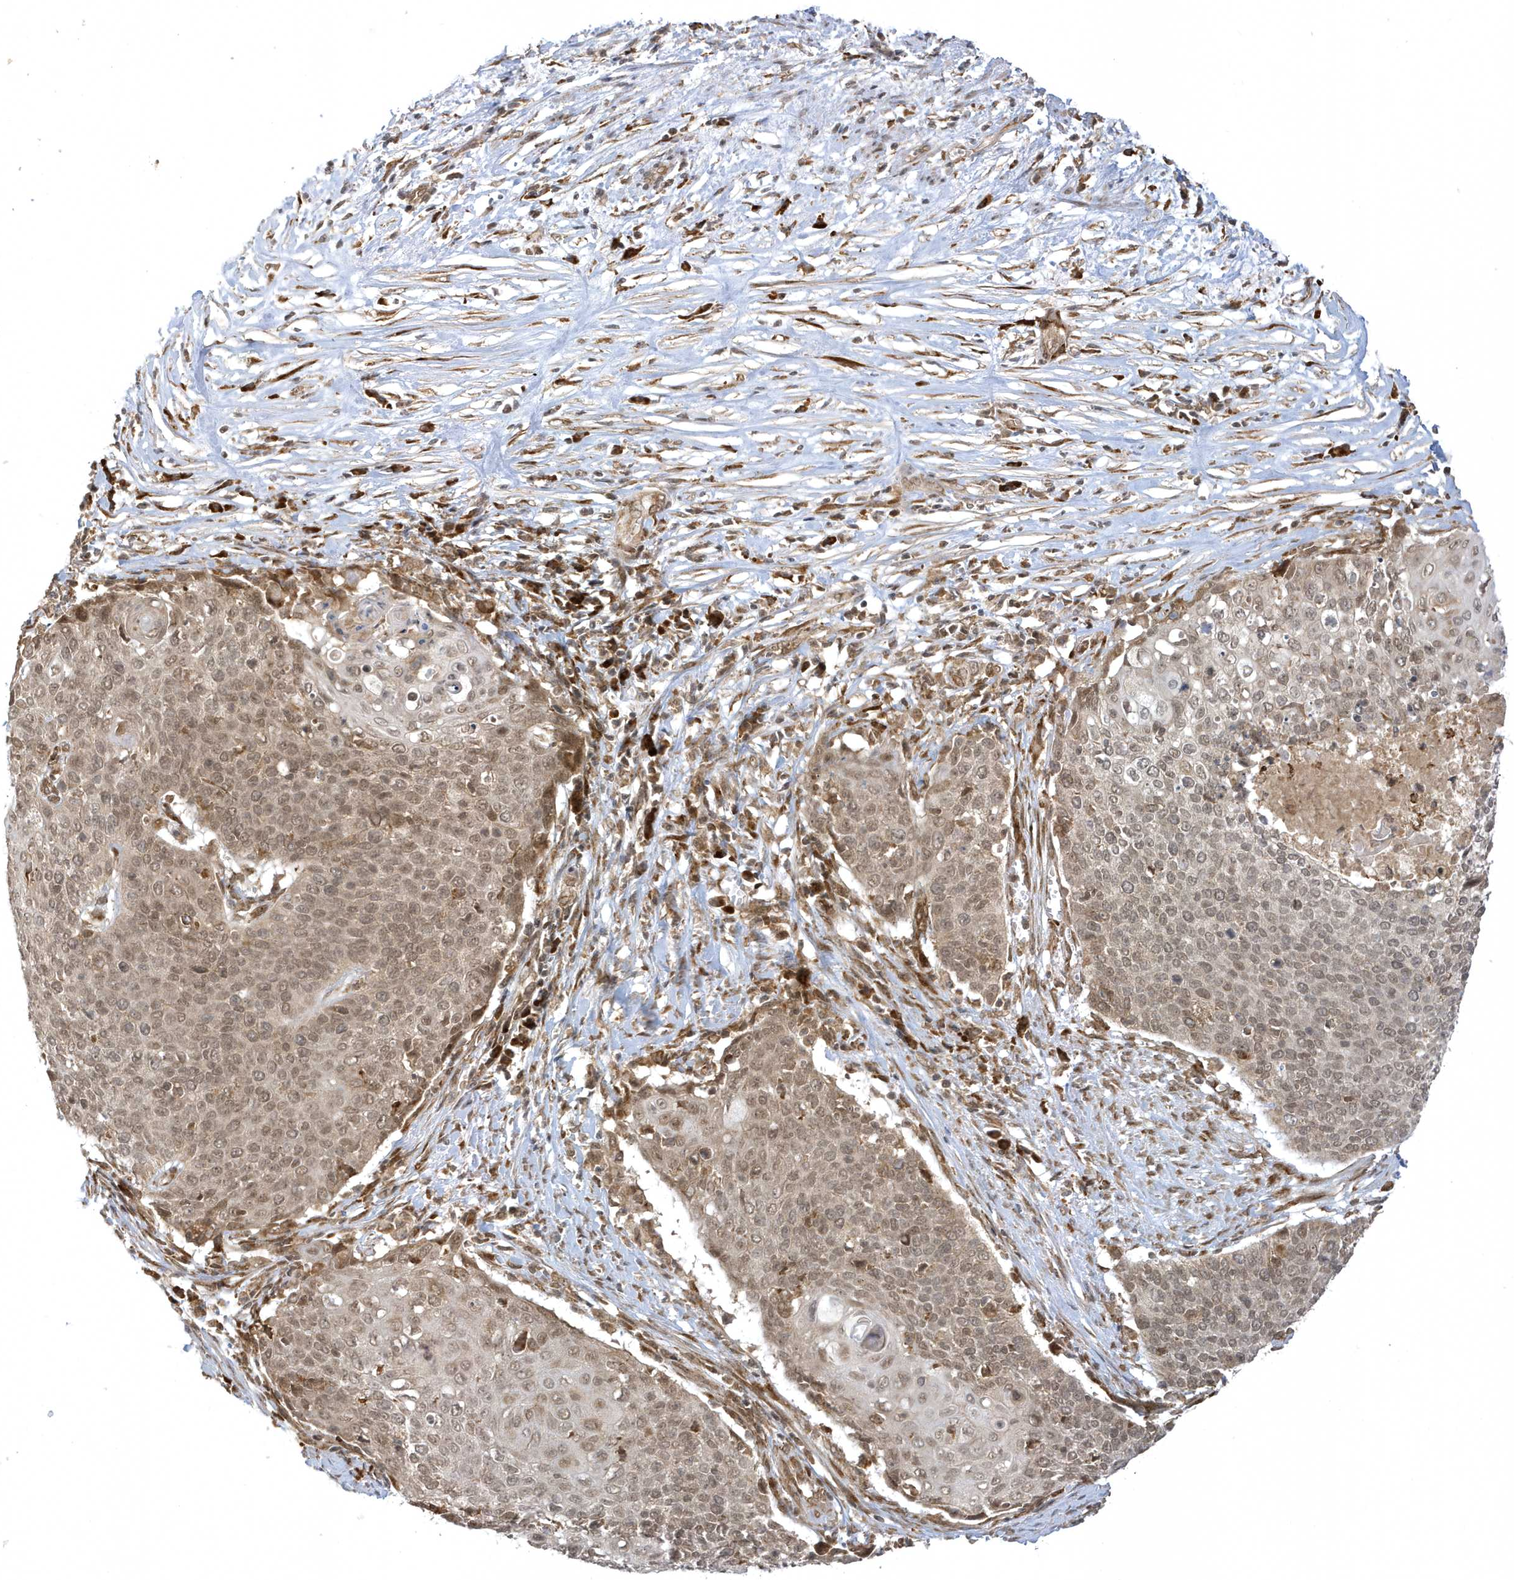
{"staining": {"intensity": "moderate", "quantity": ">75%", "location": "cytoplasmic/membranous,nuclear"}, "tissue": "cervical cancer", "cell_type": "Tumor cells", "image_type": "cancer", "snomed": [{"axis": "morphology", "description": "Squamous cell carcinoma, NOS"}, {"axis": "topography", "description": "Cervix"}], "caption": "Moderate cytoplasmic/membranous and nuclear positivity is appreciated in about >75% of tumor cells in cervical cancer.", "gene": "METTL21A", "patient": {"sex": "female", "age": 39}}